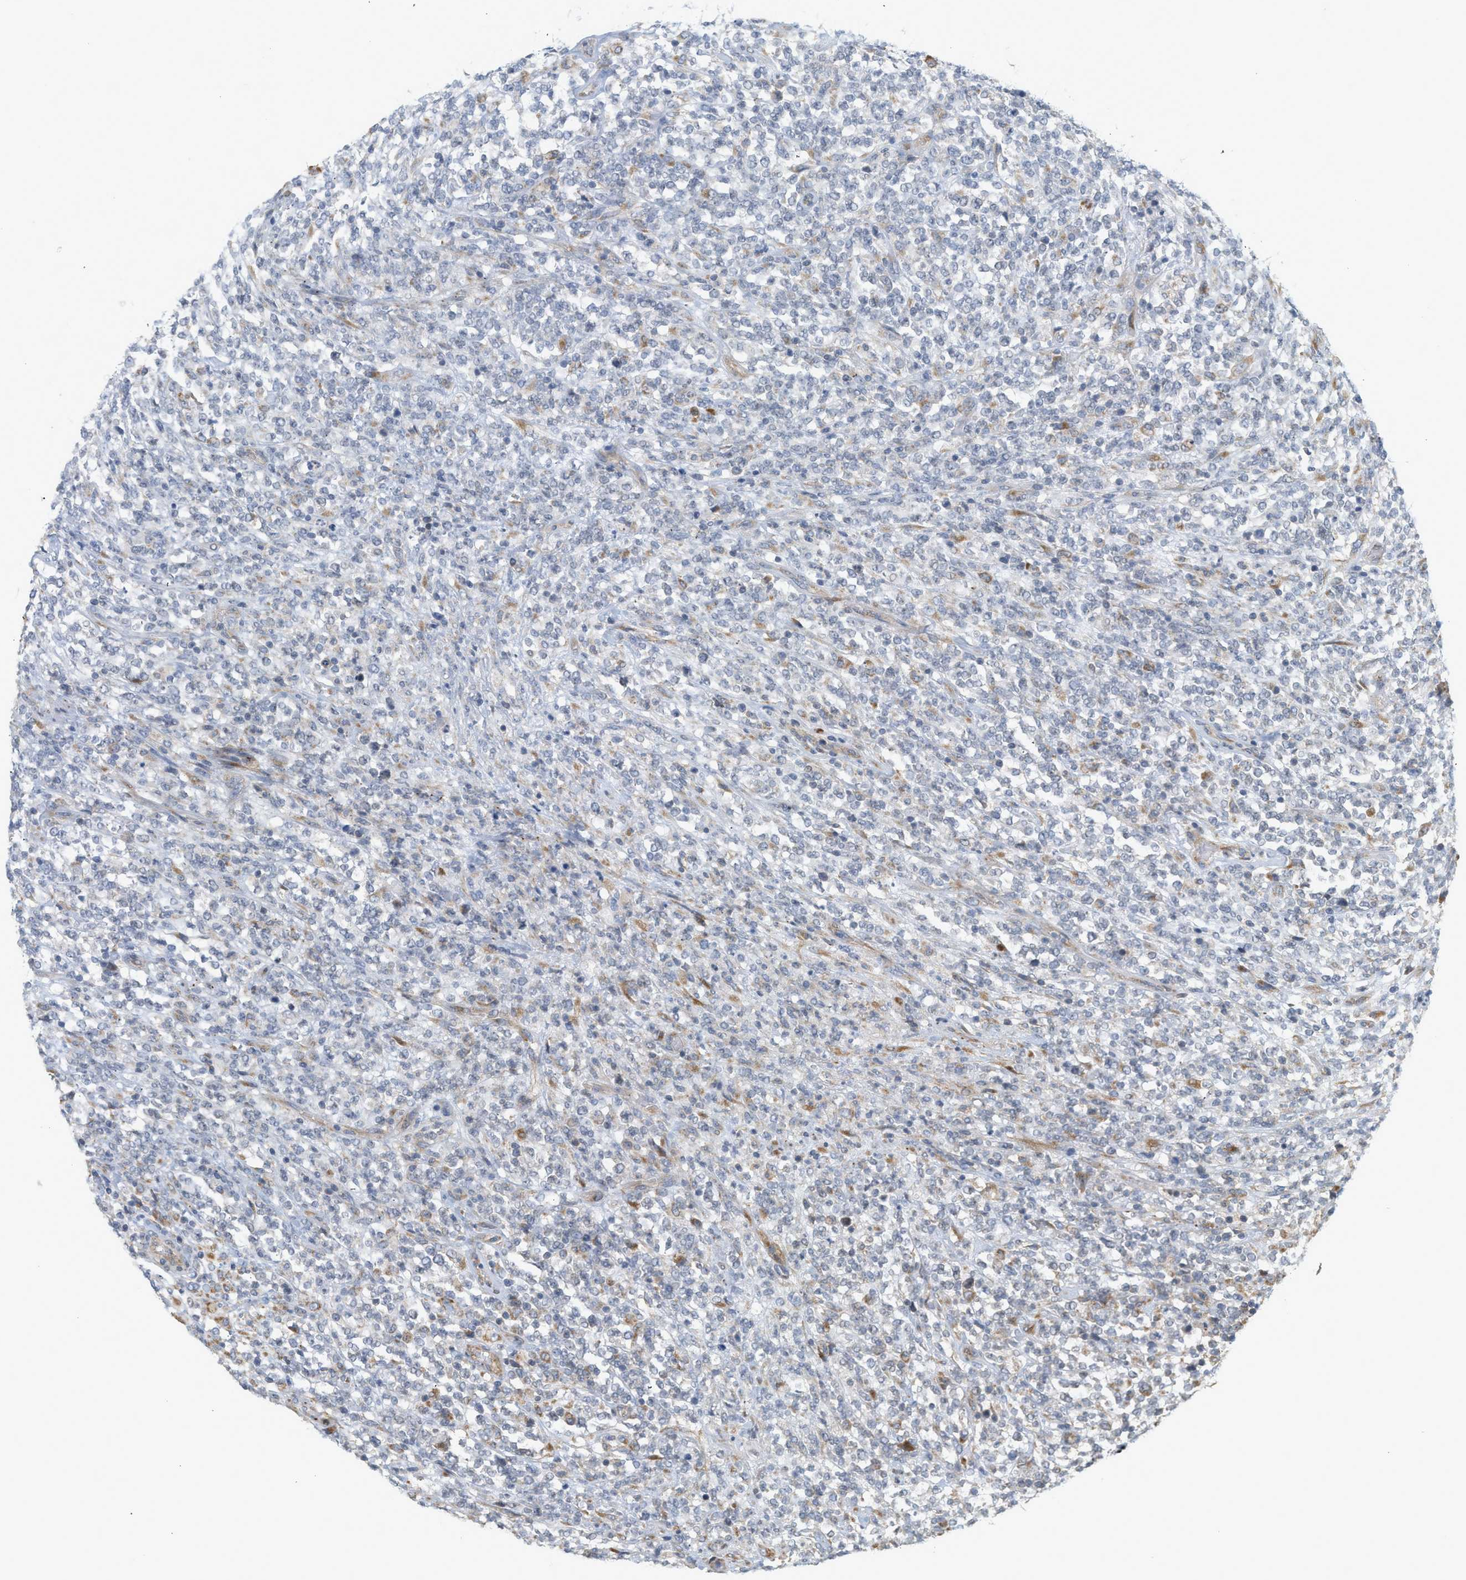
{"staining": {"intensity": "negative", "quantity": "none", "location": "none"}, "tissue": "lymphoma", "cell_type": "Tumor cells", "image_type": "cancer", "snomed": [{"axis": "morphology", "description": "Malignant lymphoma, non-Hodgkin's type, High grade"}, {"axis": "topography", "description": "Soft tissue"}], "caption": "Immunohistochemistry of human lymphoma demonstrates no positivity in tumor cells. Nuclei are stained in blue.", "gene": "SVOP", "patient": {"sex": "male", "age": 18}}